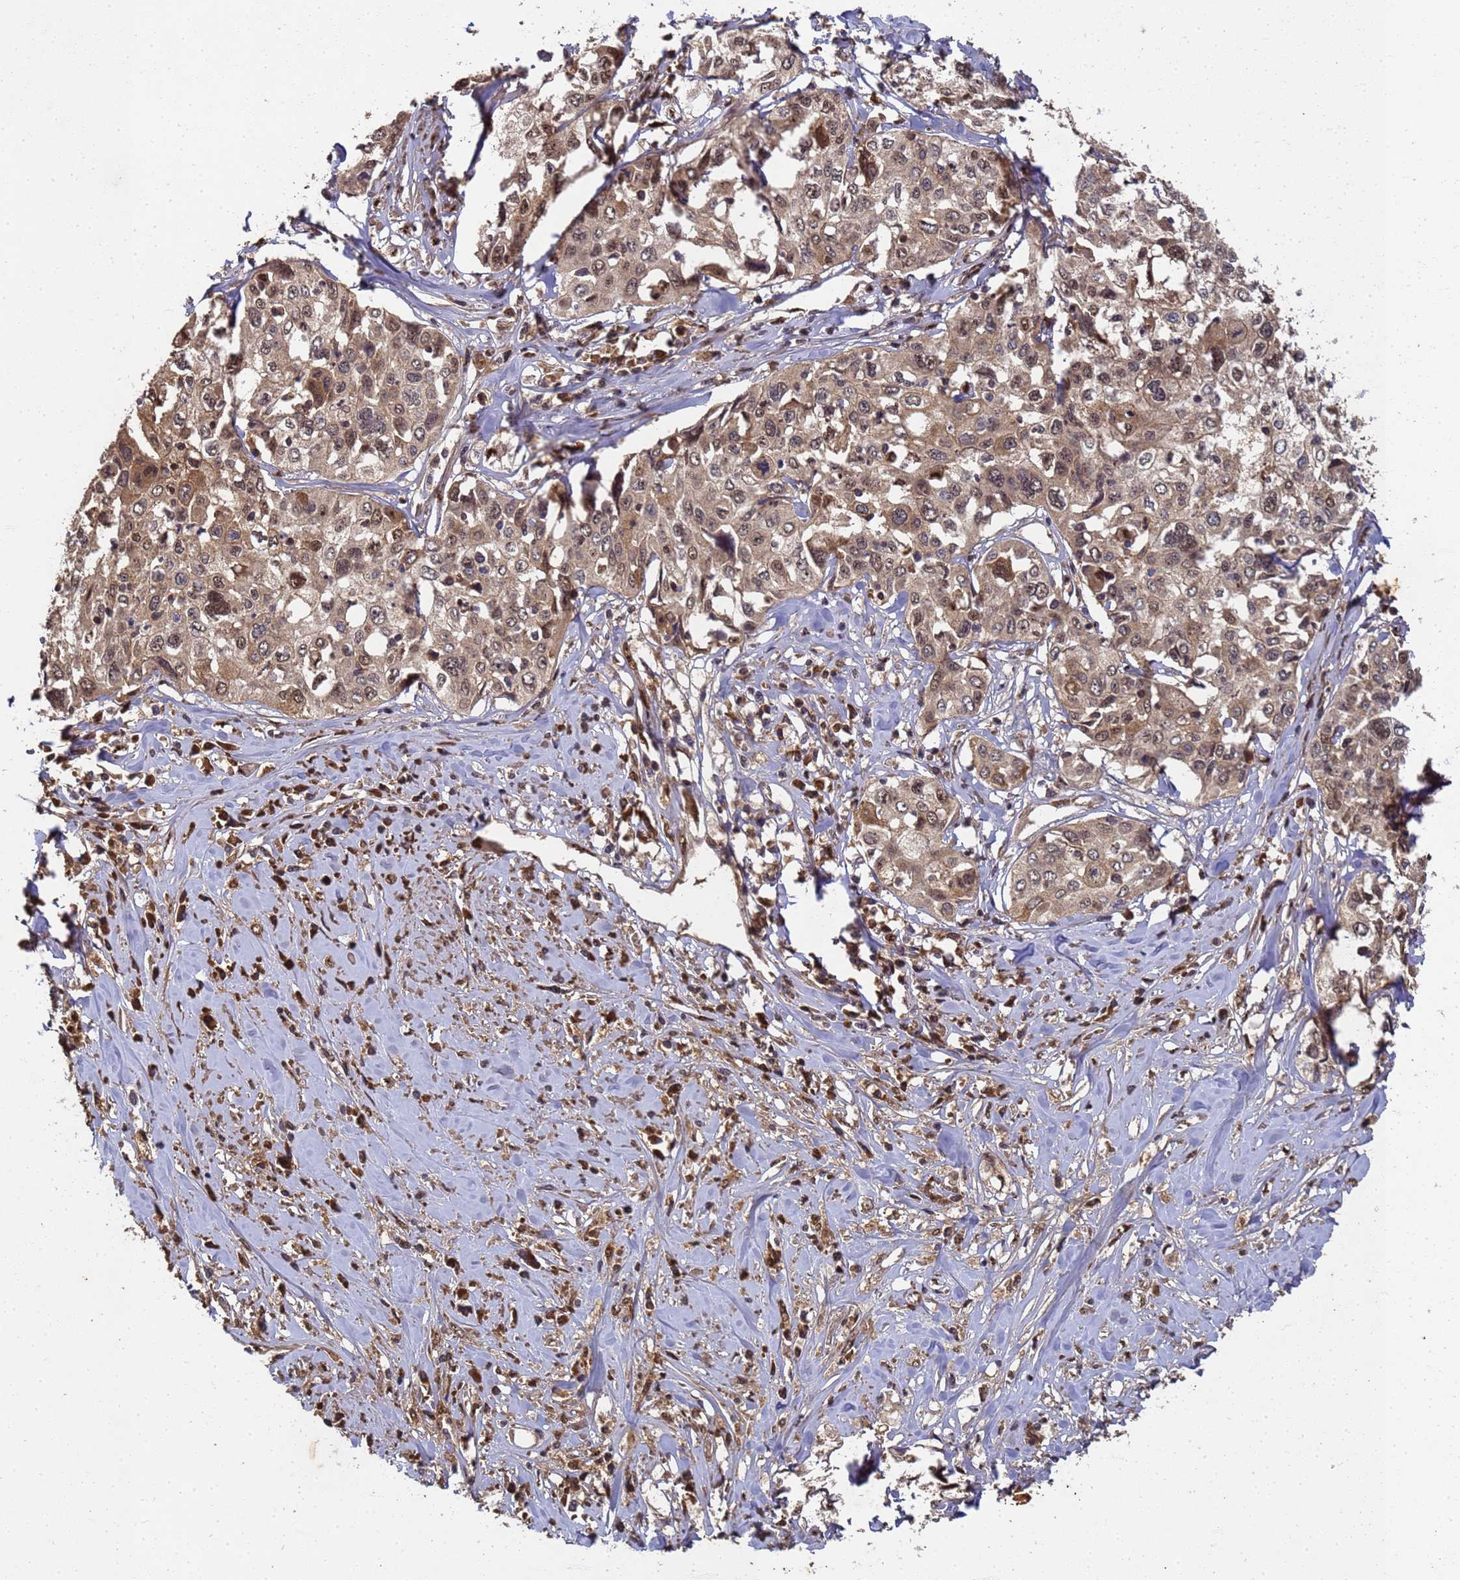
{"staining": {"intensity": "moderate", "quantity": ">75%", "location": "cytoplasmic/membranous,nuclear"}, "tissue": "cervical cancer", "cell_type": "Tumor cells", "image_type": "cancer", "snomed": [{"axis": "morphology", "description": "Squamous cell carcinoma, NOS"}, {"axis": "topography", "description": "Cervix"}], "caption": "Cervical squamous cell carcinoma stained with DAB (3,3'-diaminobenzidine) immunohistochemistry (IHC) demonstrates medium levels of moderate cytoplasmic/membranous and nuclear staining in about >75% of tumor cells.", "gene": "SECISBP2", "patient": {"sex": "female", "age": 31}}